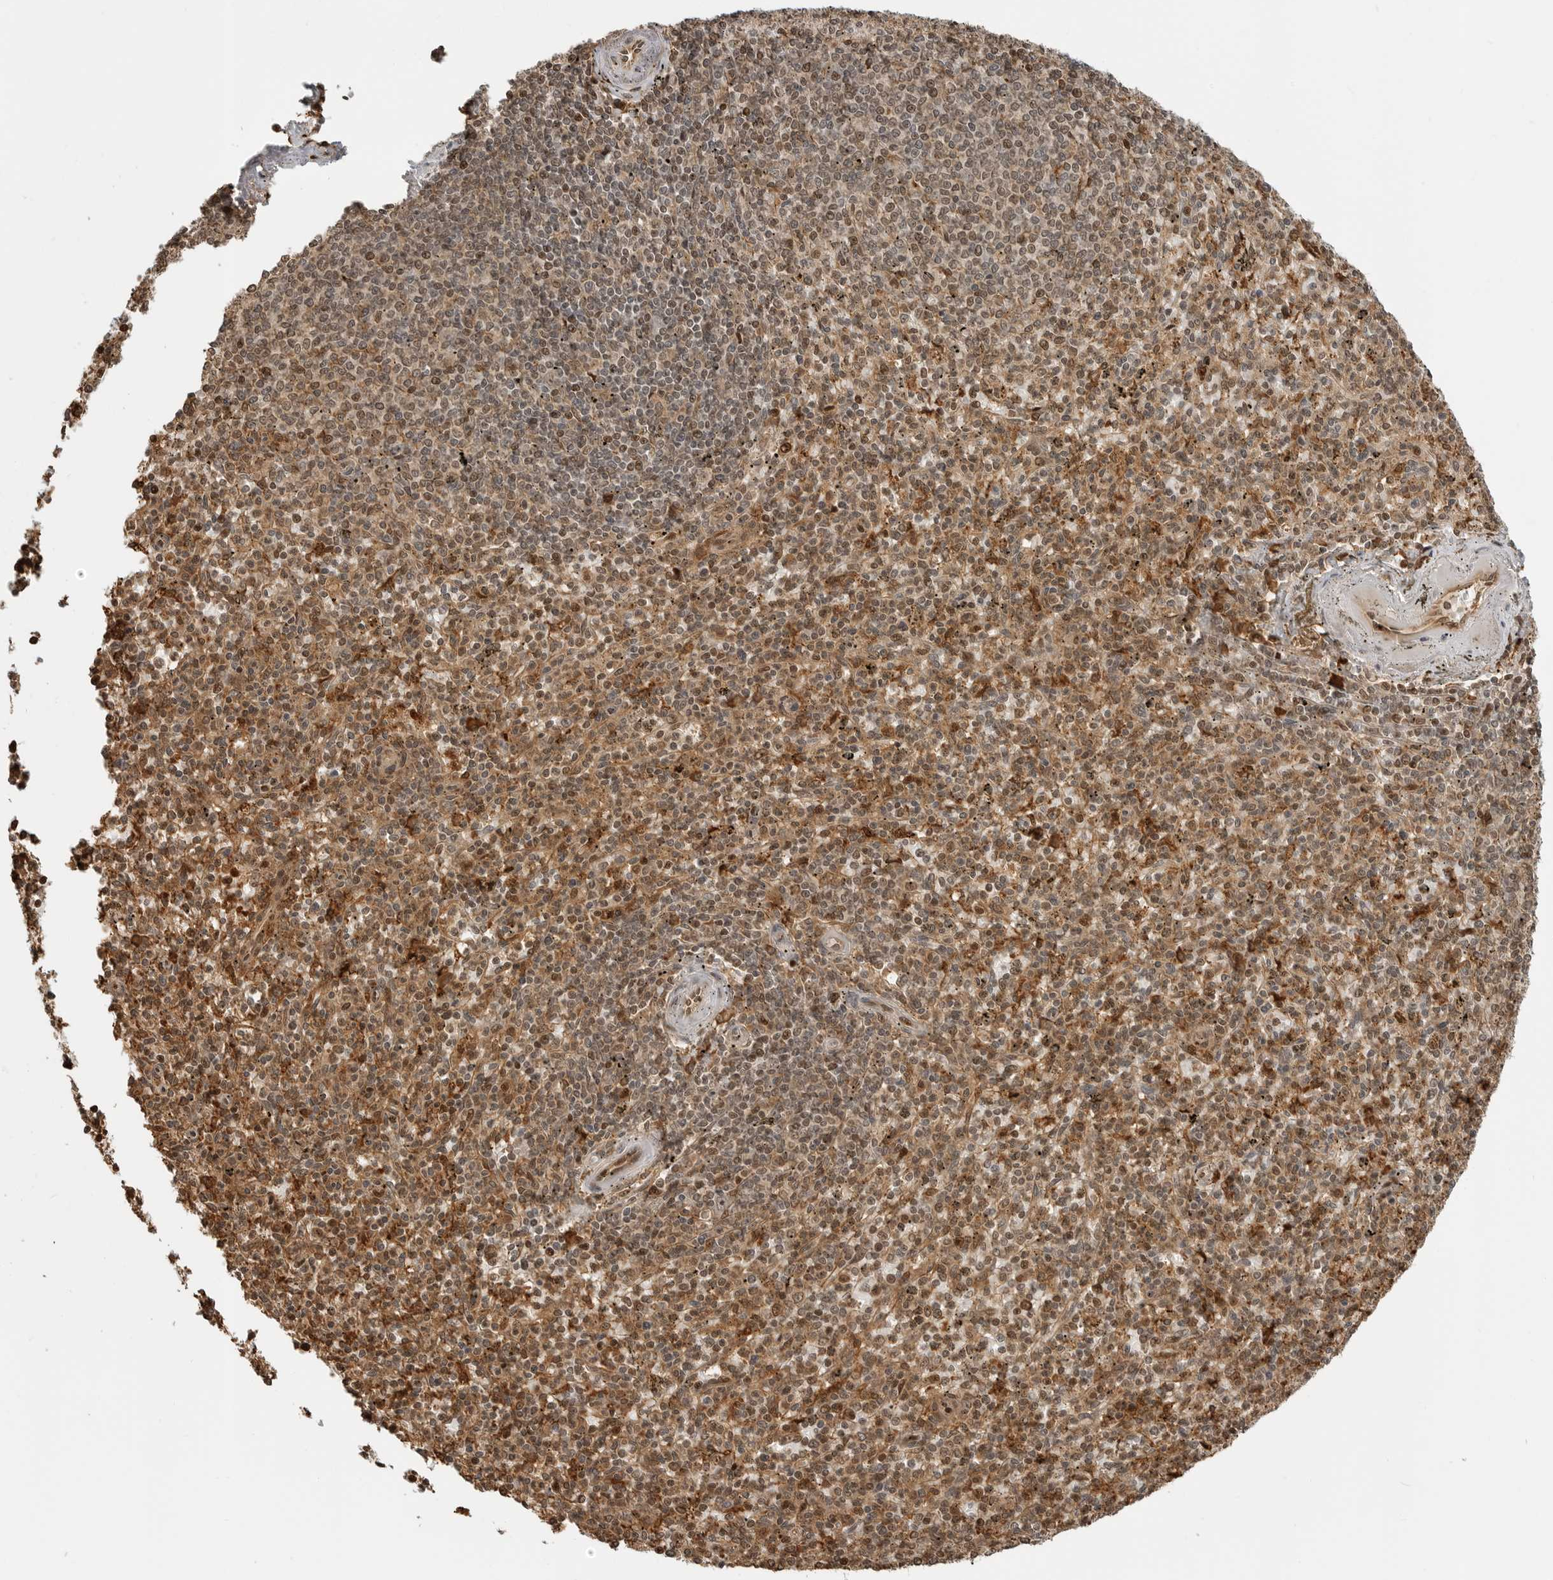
{"staining": {"intensity": "strong", "quantity": "25%-75%", "location": "cytoplasmic/membranous,nuclear"}, "tissue": "spleen", "cell_type": "Cells in red pulp", "image_type": "normal", "snomed": [{"axis": "morphology", "description": "Normal tissue, NOS"}, {"axis": "topography", "description": "Spleen"}], "caption": "Strong cytoplasmic/membranous,nuclear protein positivity is appreciated in approximately 25%-75% of cells in red pulp in spleen.", "gene": "BMP2K", "patient": {"sex": "male", "age": 72}}